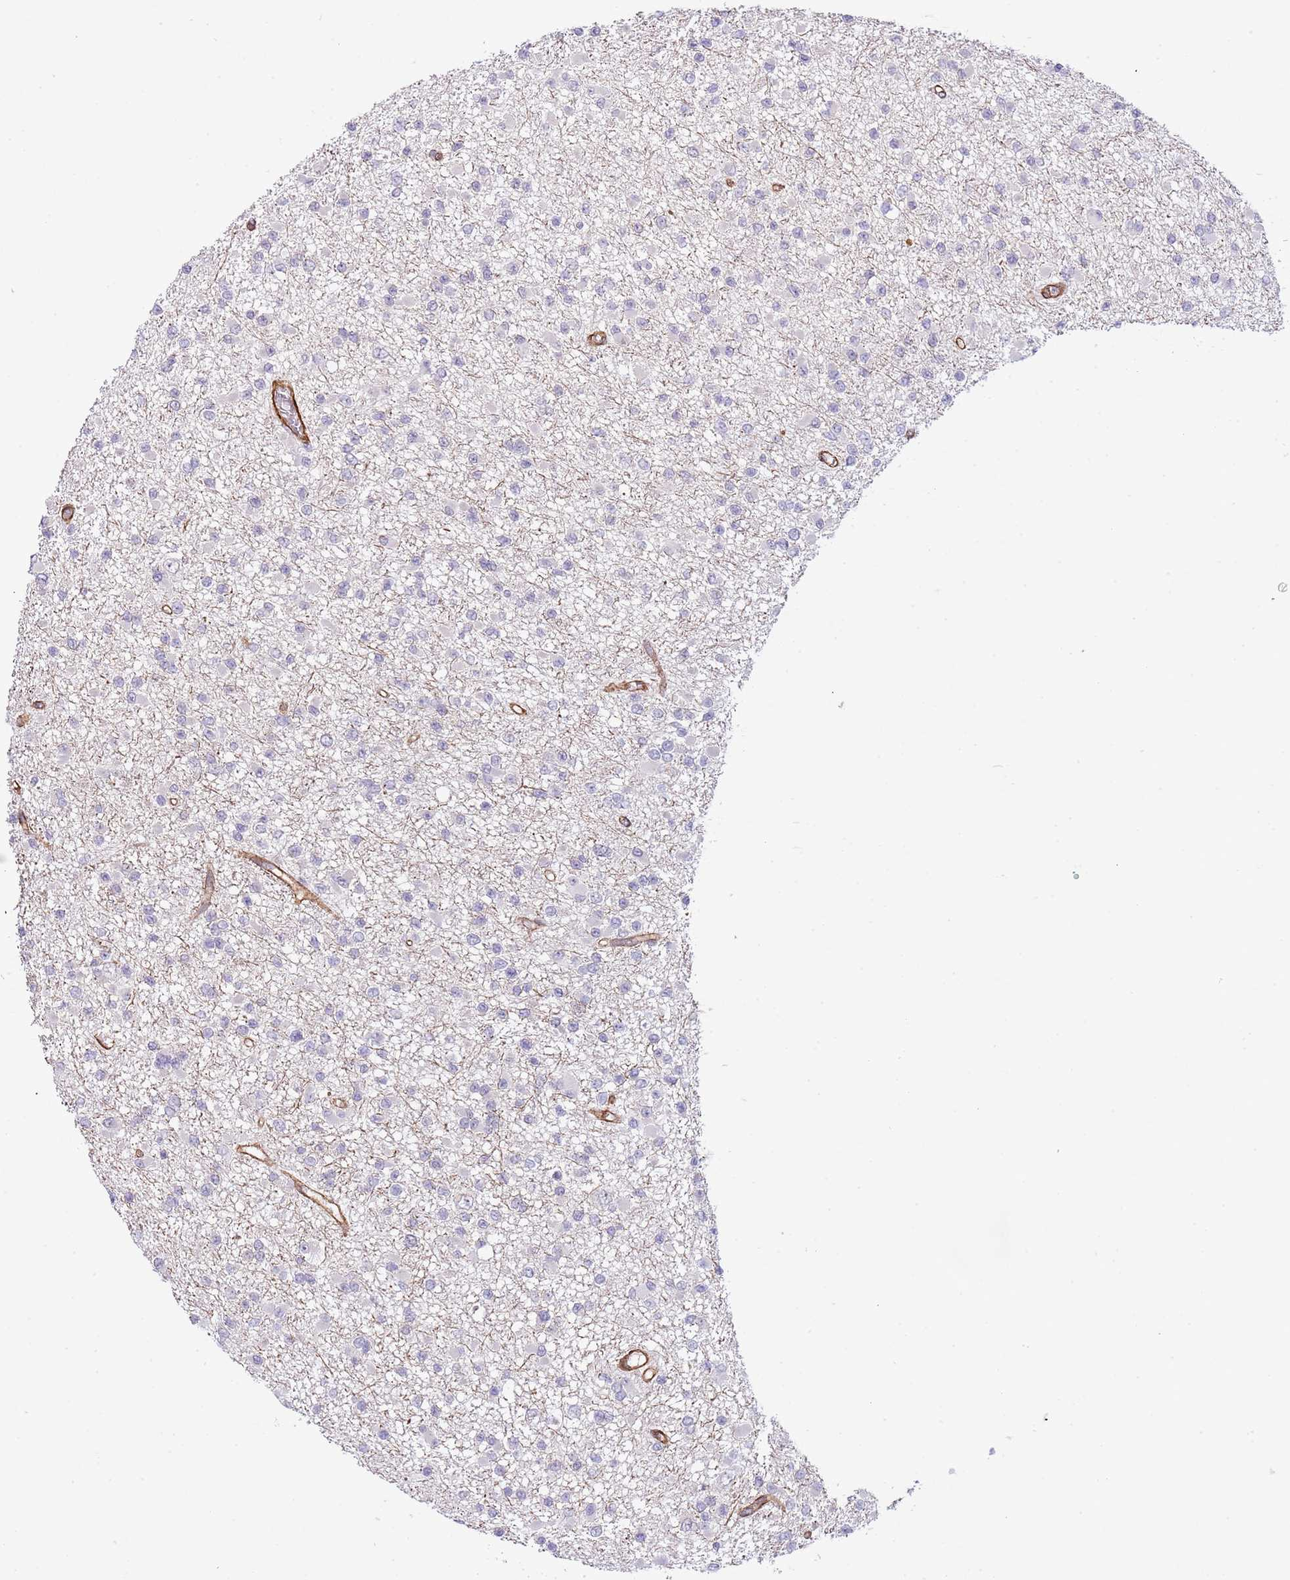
{"staining": {"intensity": "negative", "quantity": "none", "location": "none"}, "tissue": "glioma", "cell_type": "Tumor cells", "image_type": "cancer", "snomed": [{"axis": "morphology", "description": "Glioma, malignant, Low grade"}, {"axis": "topography", "description": "Brain"}], "caption": "IHC of human malignant glioma (low-grade) exhibits no positivity in tumor cells. (IHC, brightfield microscopy, high magnification).", "gene": "NEK3", "patient": {"sex": "female", "age": 22}}